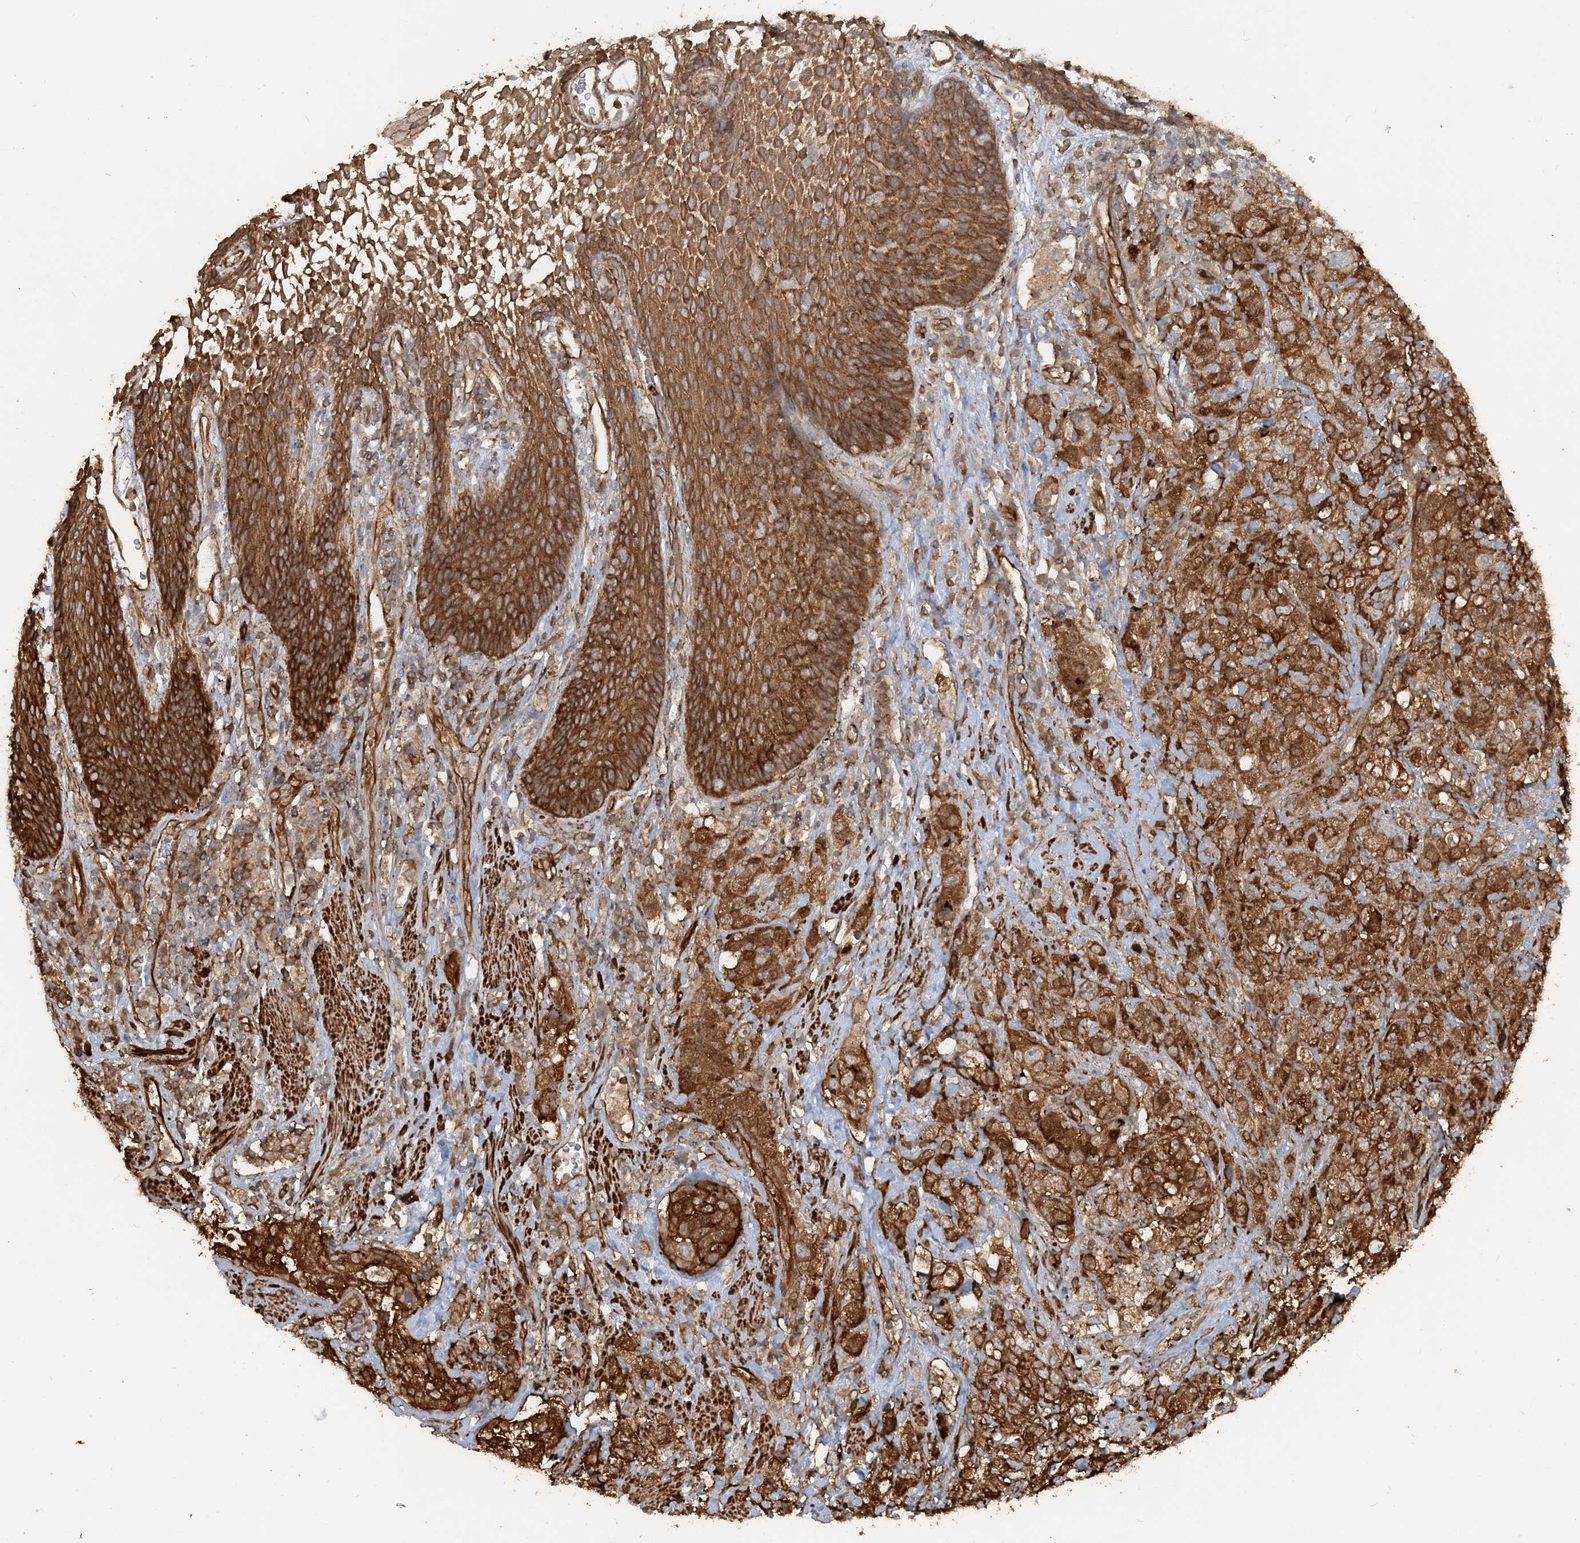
{"staining": {"intensity": "strong", "quantity": ">75%", "location": "cytoplasmic/membranous"}, "tissue": "stomach cancer", "cell_type": "Tumor cells", "image_type": "cancer", "snomed": [{"axis": "morphology", "description": "Adenocarcinoma, NOS"}, {"axis": "topography", "description": "Stomach"}], "caption": "Protein staining reveals strong cytoplasmic/membranous positivity in about >75% of tumor cells in adenocarcinoma (stomach).", "gene": "DSTN", "patient": {"sex": "male", "age": 48}}